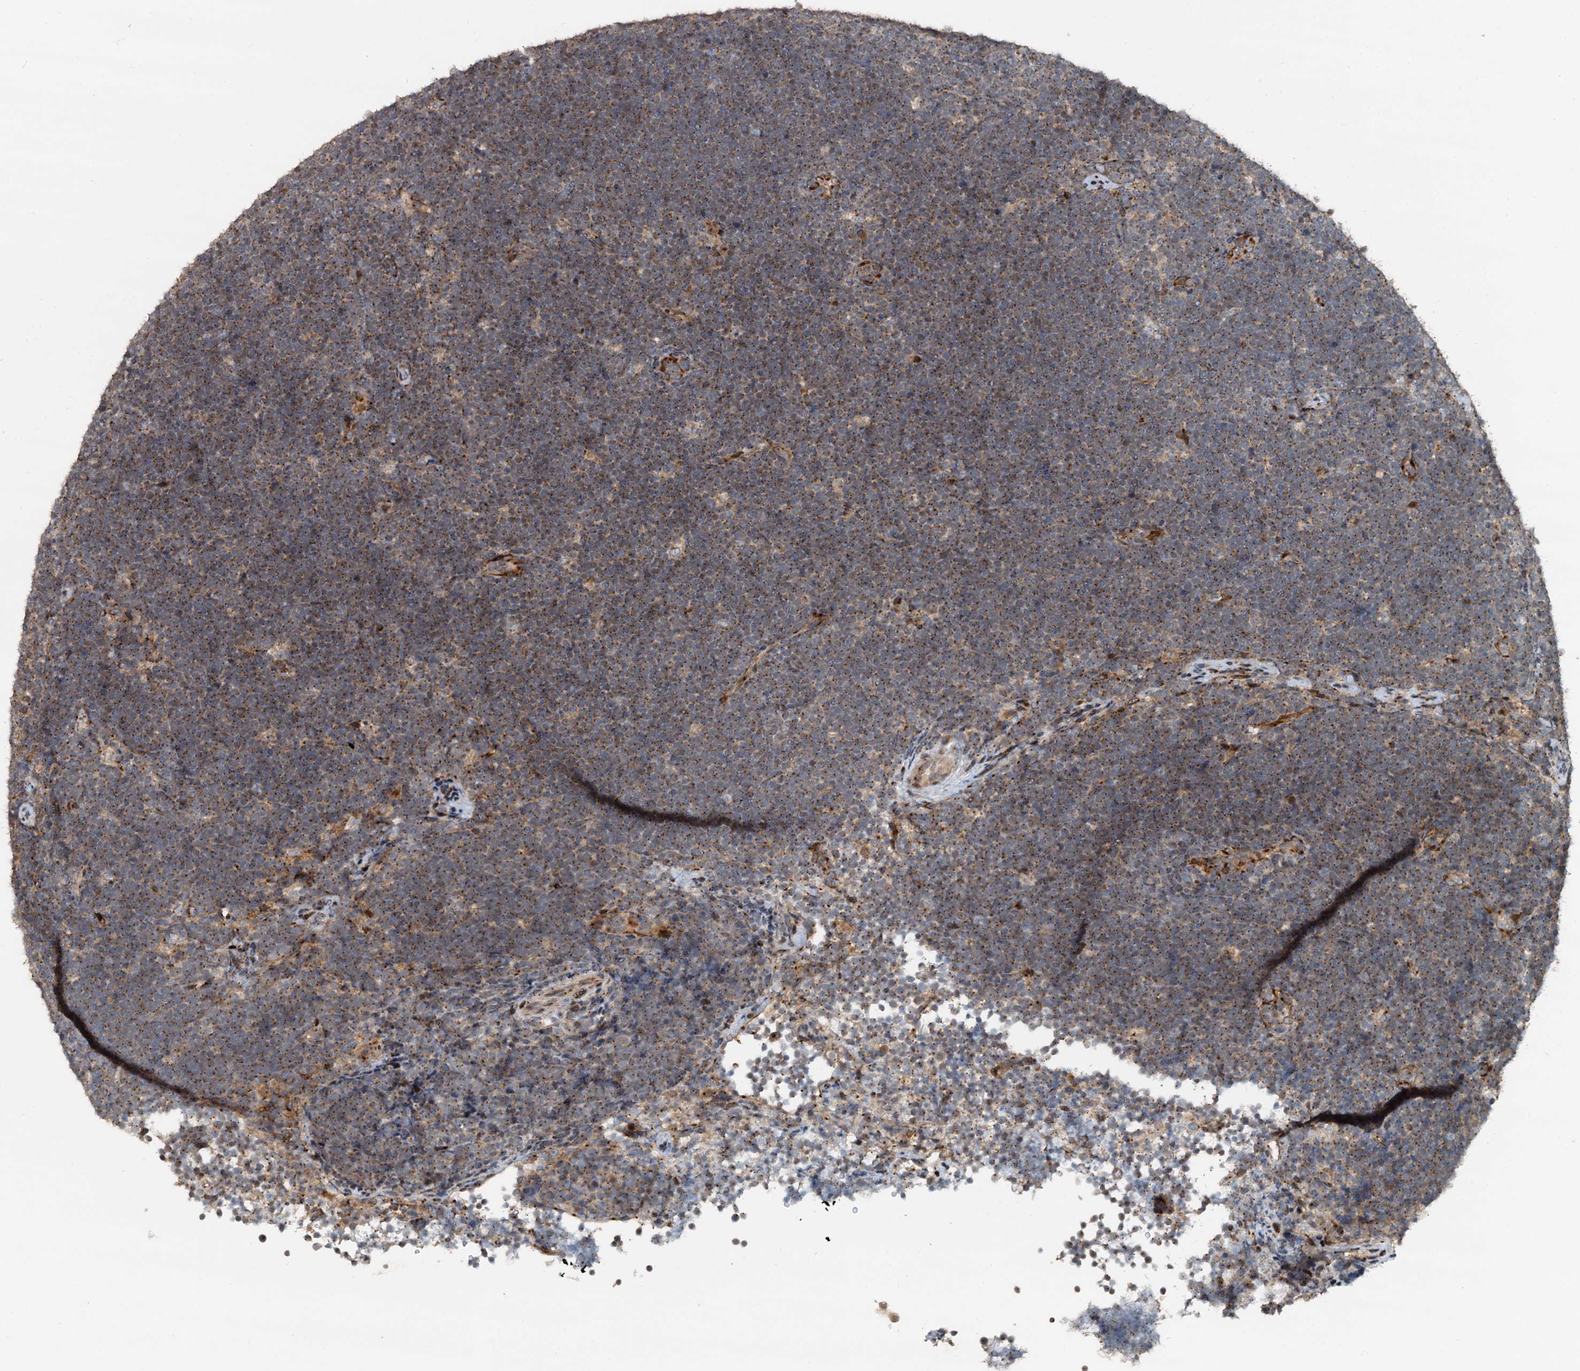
{"staining": {"intensity": "moderate", "quantity": ">75%", "location": "cytoplasmic/membranous"}, "tissue": "lymphoma", "cell_type": "Tumor cells", "image_type": "cancer", "snomed": [{"axis": "morphology", "description": "Malignant lymphoma, non-Hodgkin's type, High grade"}, {"axis": "topography", "description": "Lymph node"}], "caption": "Brown immunohistochemical staining in high-grade malignant lymphoma, non-Hodgkin's type shows moderate cytoplasmic/membranous expression in approximately >75% of tumor cells.", "gene": "CEP68", "patient": {"sex": "male", "age": 13}}